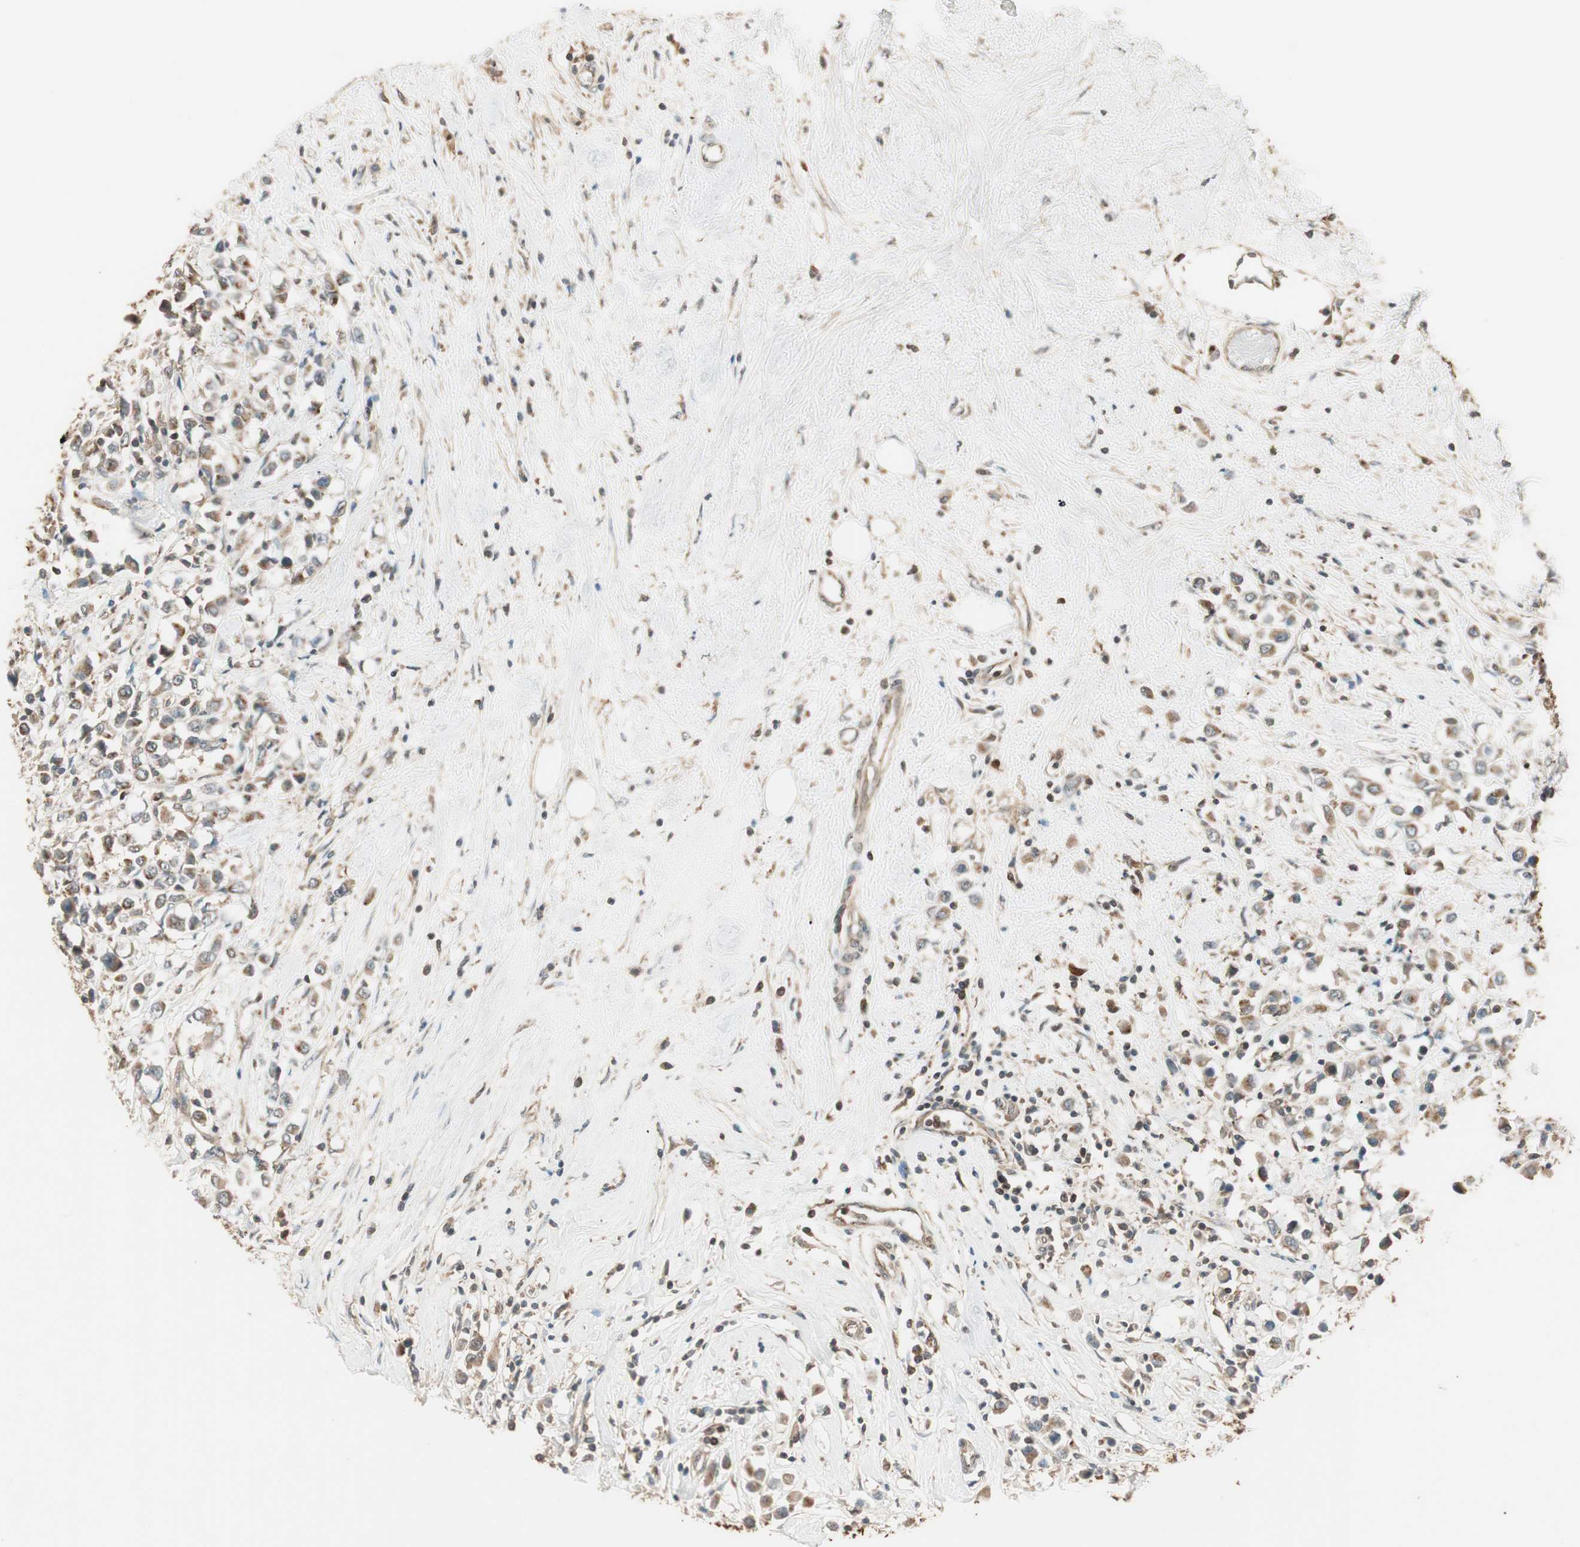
{"staining": {"intensity": "weak", "quantity": ">75%", "location": "cytoplasmic/membranous"}, "tissue": "breast cancer", "cell_type": "Tumor cells", "image_type": "cancer", "snomed": [{"axis": "morphology", "description": "Duct carcinoma"}, {"axis": "topography", "description": "Breast"}], "caption": "Immunohistochemical staining of breast intraductal carcinoma shows weak cytoplasmic/membranous protein positivity in about >75% of tumor cells.", "gene": "TRIM21", "patient": {"sex": "female", "age": 61}}